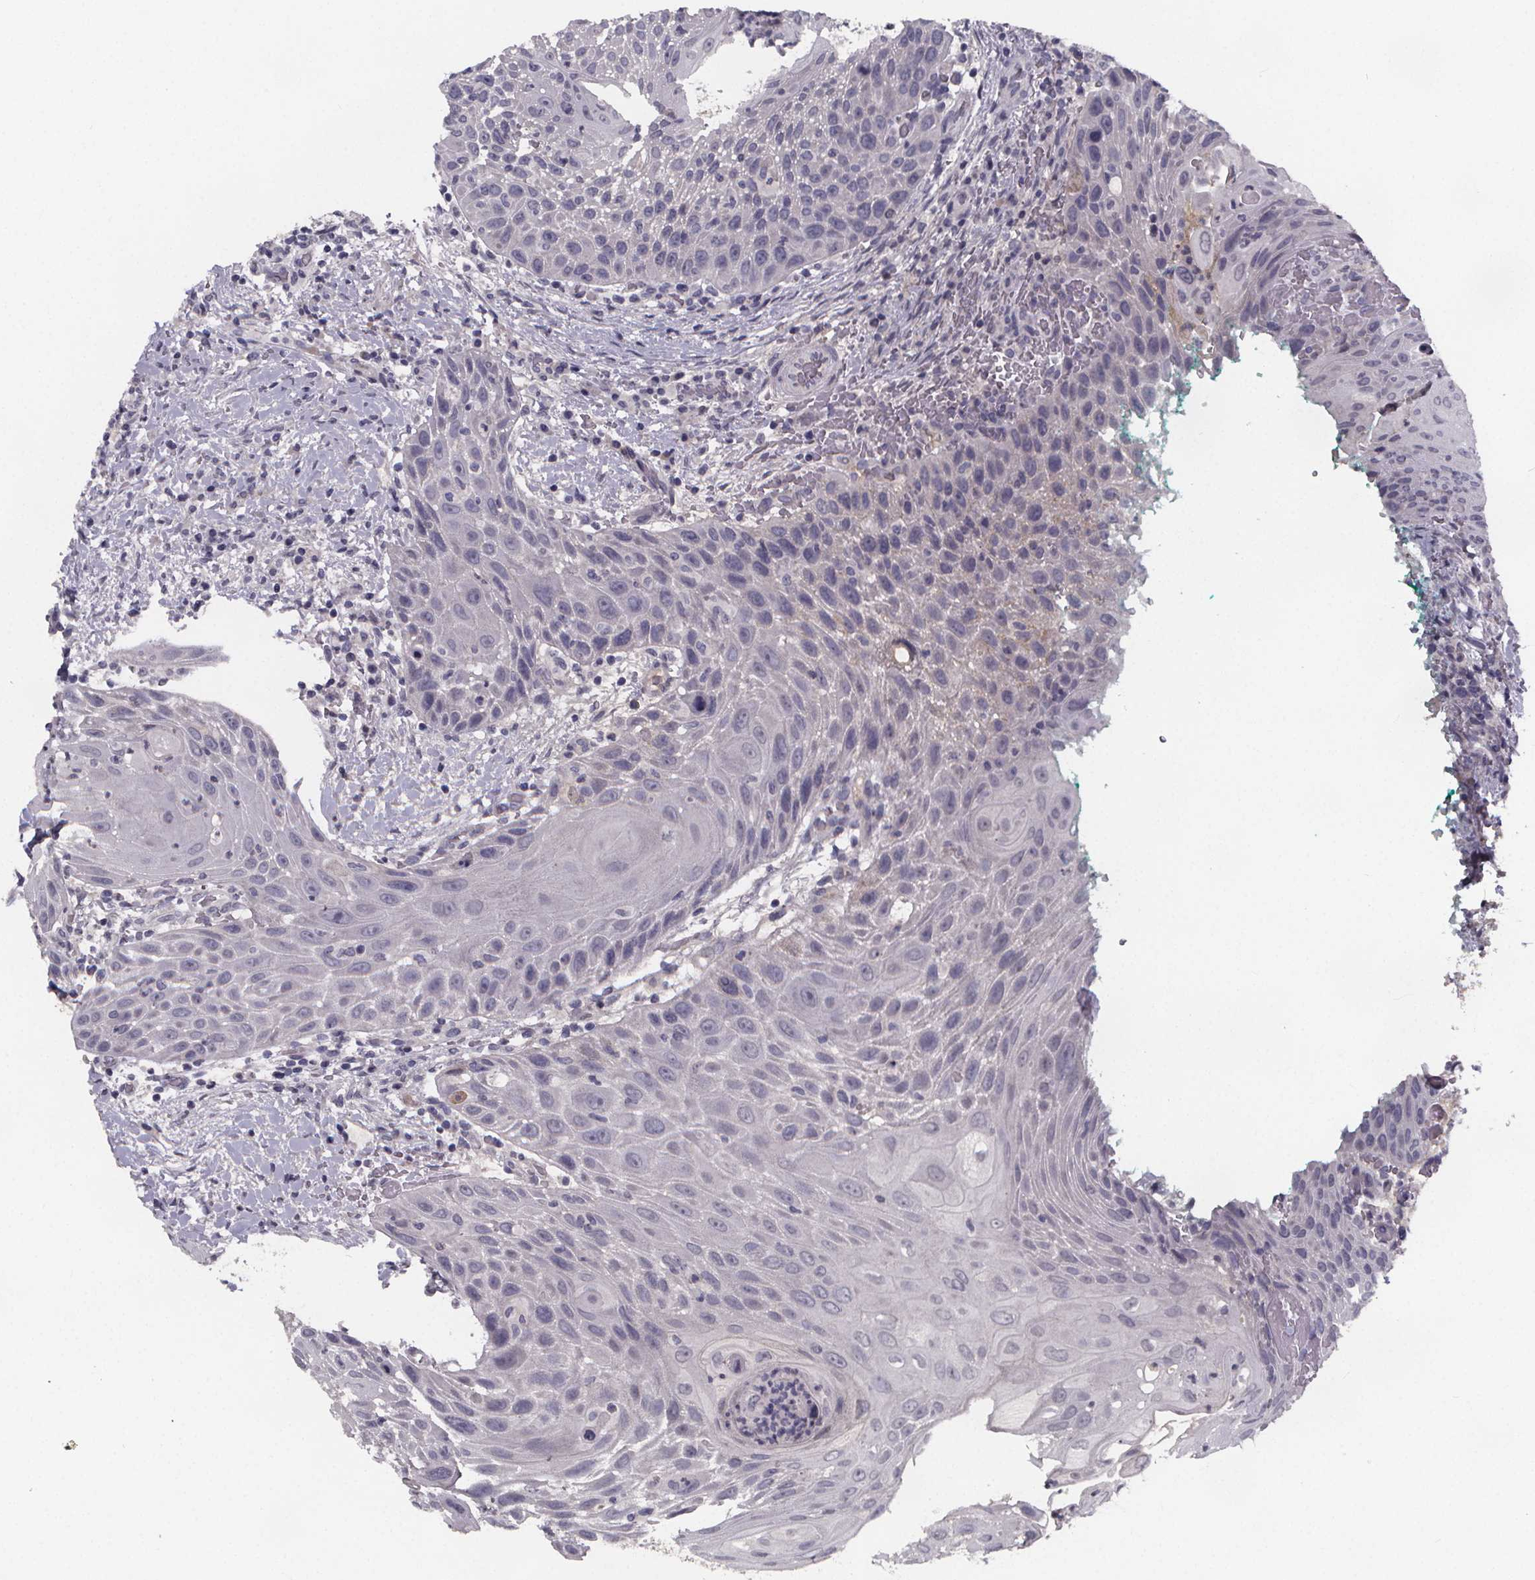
{"staining": {"intensity": "negative", "quantity": "none", "location": "none"}, "tissue": "head and neck cancer", "cell_type": "Tumor cells", "image_type": "cancer", "snomed": [{"axis": "morphology", "description": "Squamous cell carcinoma, NOS"}, {"axis": "topography", "description": "Head-Neck"}], "caption": "Immunohistochemistry (IHC) micrograph of human head and neck squamous cell carcinoma stained for a protein (brown), which demonstrates no staining in tumor cells. The staining was performed using DAB (3,3'-diaminobenzidine) to visualize the protein expression in brown, while the nuclei were stained in blue with hematoxylin (Magnification: 20x).", "gene": "AGT", "patient": {"sex": "male", "age": 69}}